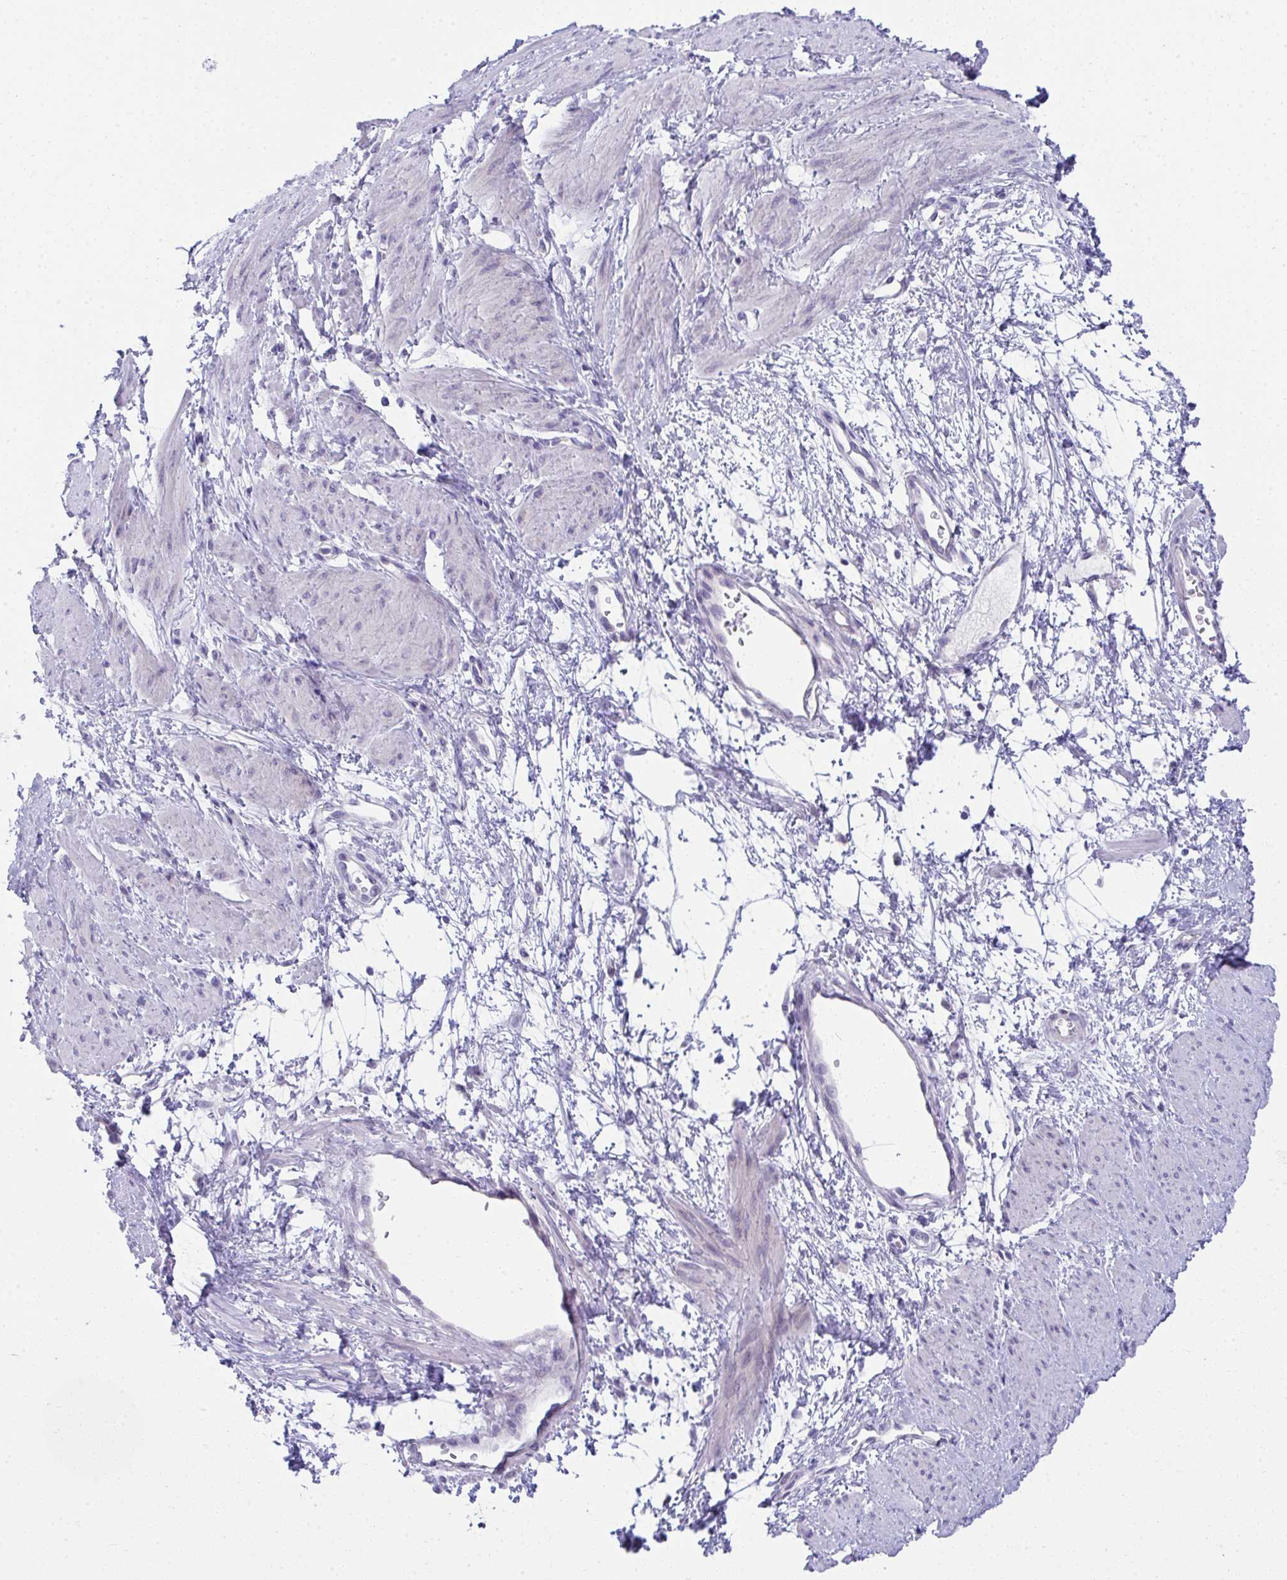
{"staining": {"intensity": "negative", "quantity": "none", "location": "none"}, "tissue": "smooth muscle", "cell_type": "Smooth muscle cells", "image_type": "normal", "snomed": [{"axis": "morphology", "description": "Normal tissue, NOS"}, {"axis": "topography", "description": "Smooth muscle"}, {"axis": "topography", "description": "Uterus"}], "caption": "High power microscopy image of an IHC image of normal smooth muscle, revealing no significant positivity in smooth muscle cells.", "gene": "FASLG", "patient": {"sex": "female", "age": 39}}